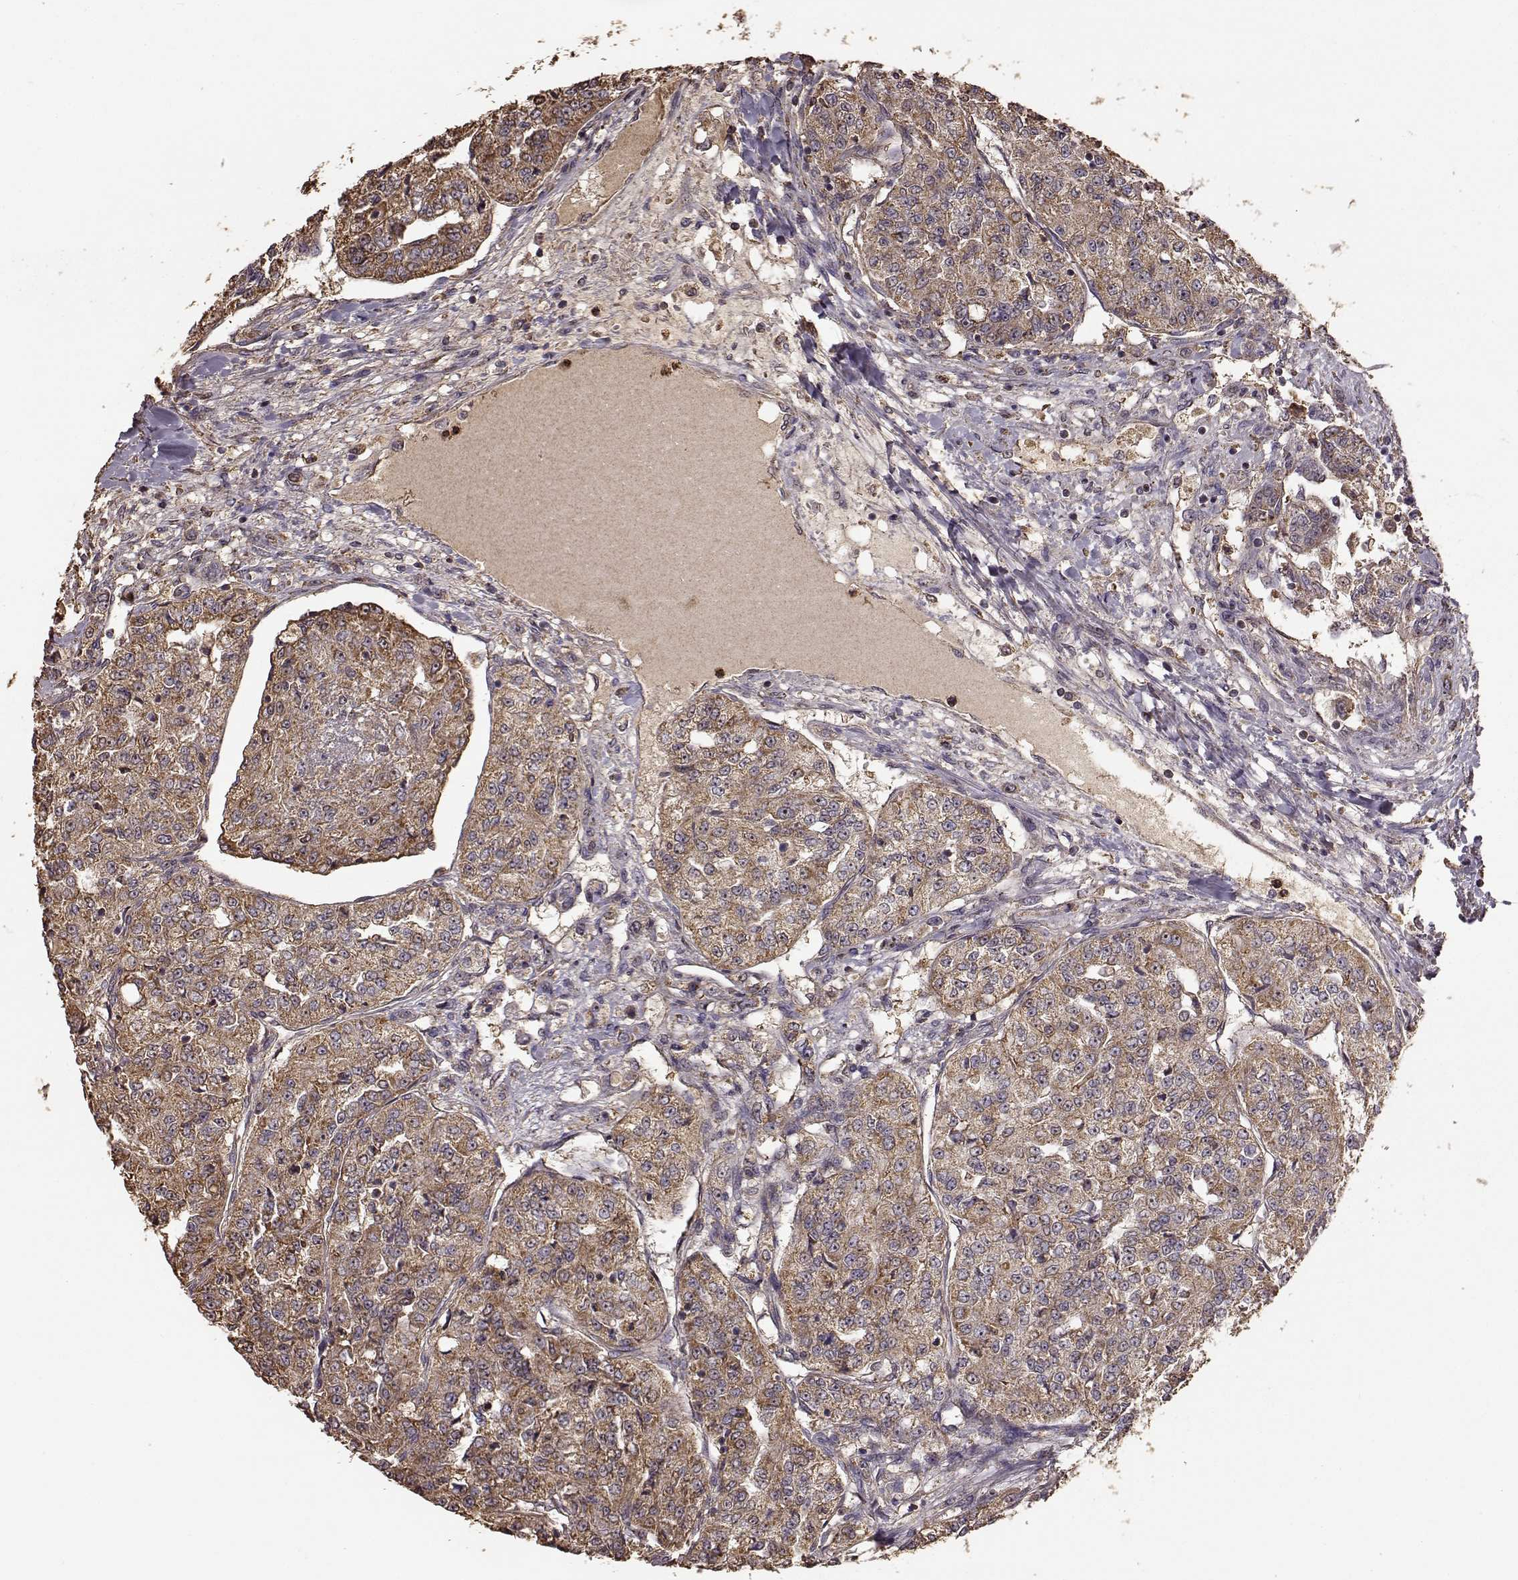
{"staining": {"intensity": "moderate", "quantity": ">75%", "location": "cytoplasmic/membranous"}, "tissue": "renal cancer", "cell_type": "Tumor cells", "image_type": "cancer", "snomed": [{"axis": "morphology", "description": "Adenocarcinoma, NOS"}, {"axis": "topography", "description": "Kidney"}], "caption": "High-magnification brightfield microscopy of renal cancer (adenocarcinoma) stained with DAB (3,3'-diaminobenzidine) (brown) and counterstained with hematoxylin (blue). tumor cells exhibit moderate cytoplasmic/membranous positivity is present in approximately>75% of cells.", "gene": "PTGES2", "patient": {"sex": "female", "age": 63}}